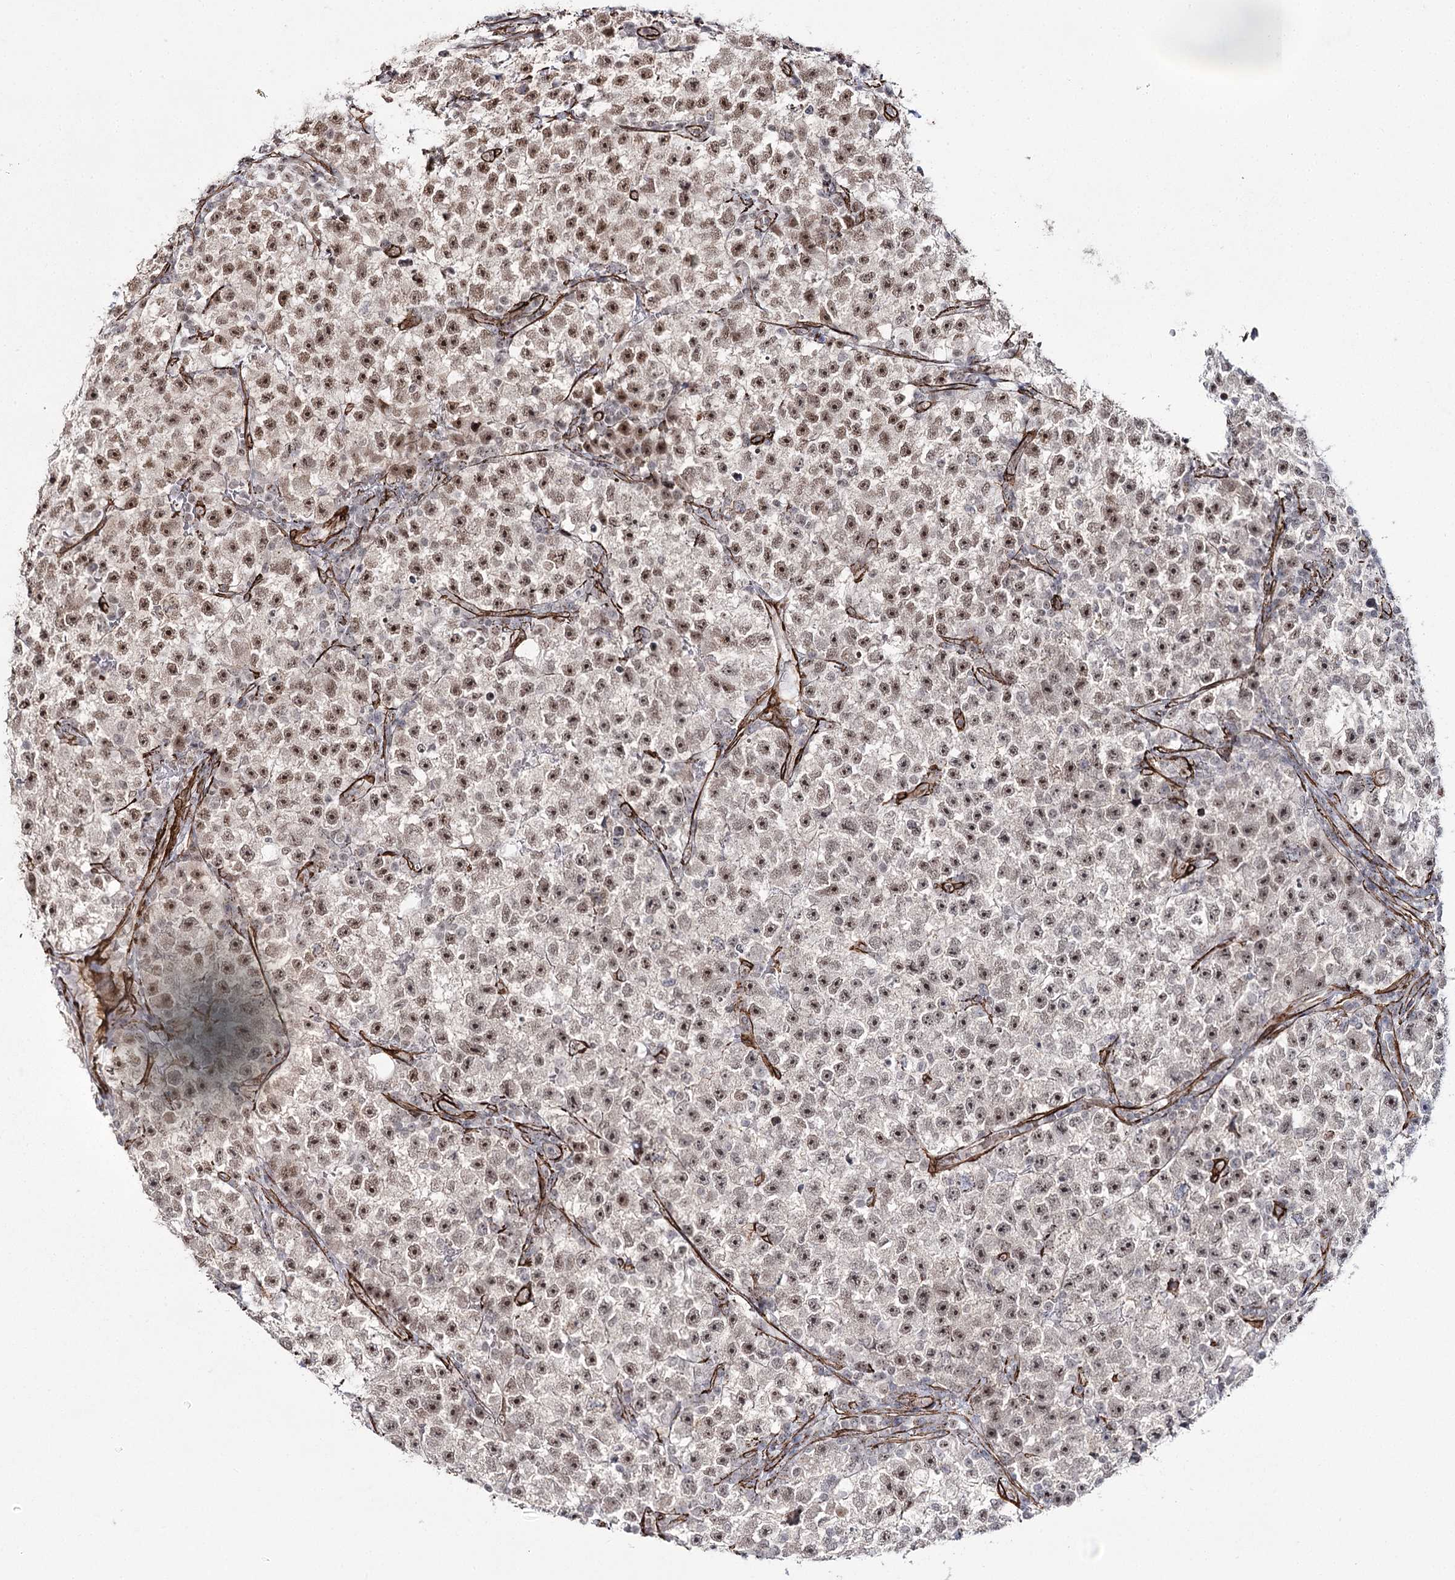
{"staining": {"intensity": "moderate", "quantity": "25%-75%", "location": "nuclear"}, "tissue": "testis cancer", "cell_type": "Tumor cells", "image_type": "cancer", "snomed": [{"axis": "morphology", "description": "Seminoma, NOS"}, {"axis": "topography", "description": "Testis"}], "caption": "Moderate nuclear protein positivity is seen in approximately 25%-75% of tumor cells in testis cancer. (DAB = brown stain, brightfield microscopy at high magnification).", "gene": "CWF19L1", "patient": {"sex": "male", "age": 22}}